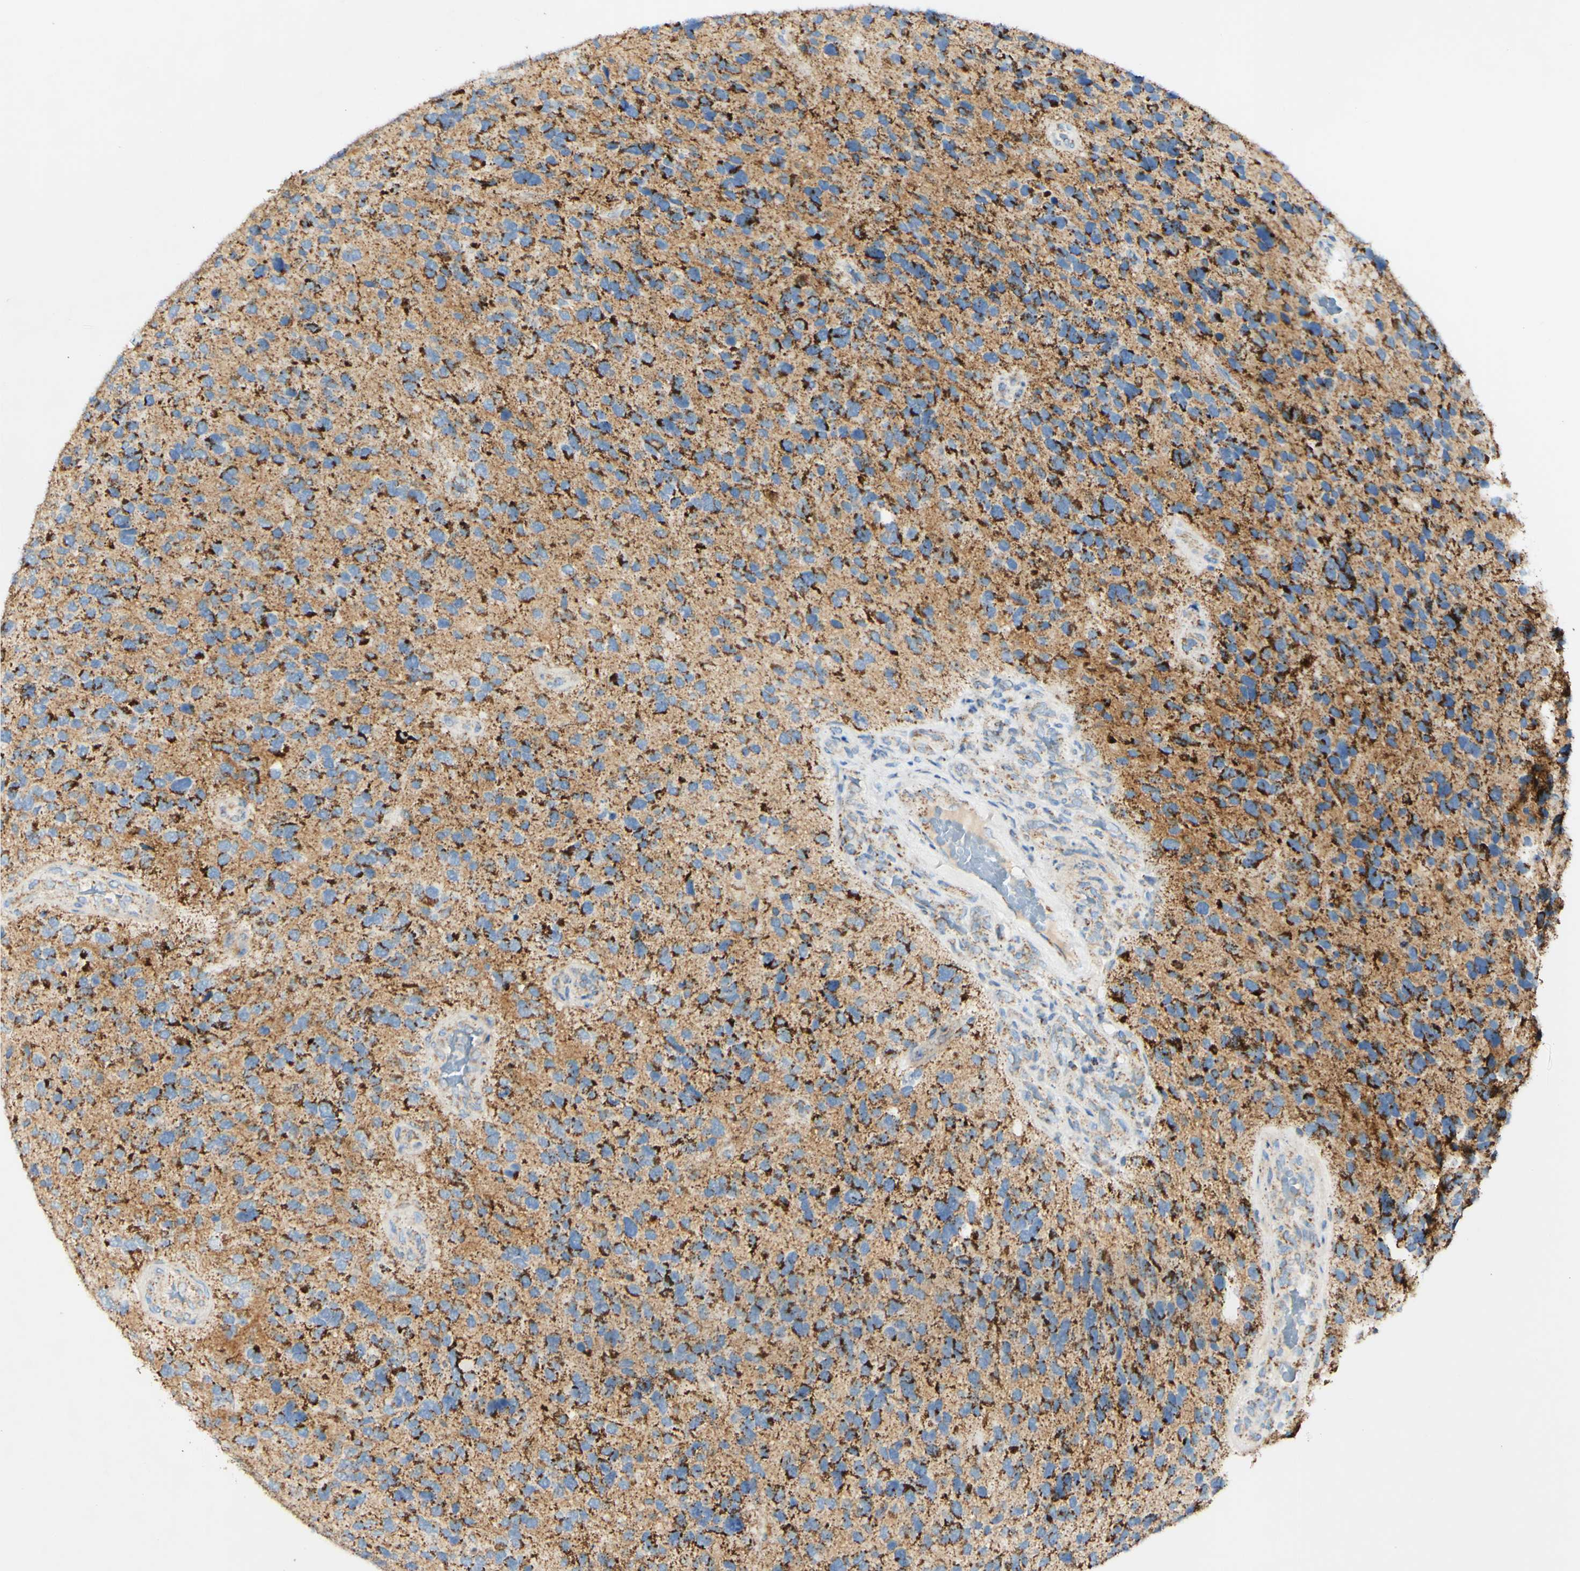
{"staining": {"intensity": "strong", "quantity": "<25%", "location": "cytoplasmic/membranous"}, "tissue": "glioma", "cell_type": "Tumor cells", "image_type": "cancer", "snomed": [{"axis": "morphology", "description": "Glioma, malignant, High grade"}, {"axis": "topography", "description": "Brain"}], "caption": "This is an image of immunohistochemistry staining of malignant high-grade glioma, which shows strong positivity in the cytoplasmic/membranous of tumor cells.", "gene": "OXCT1", "patient": {"sex": "female", "age": 58}}